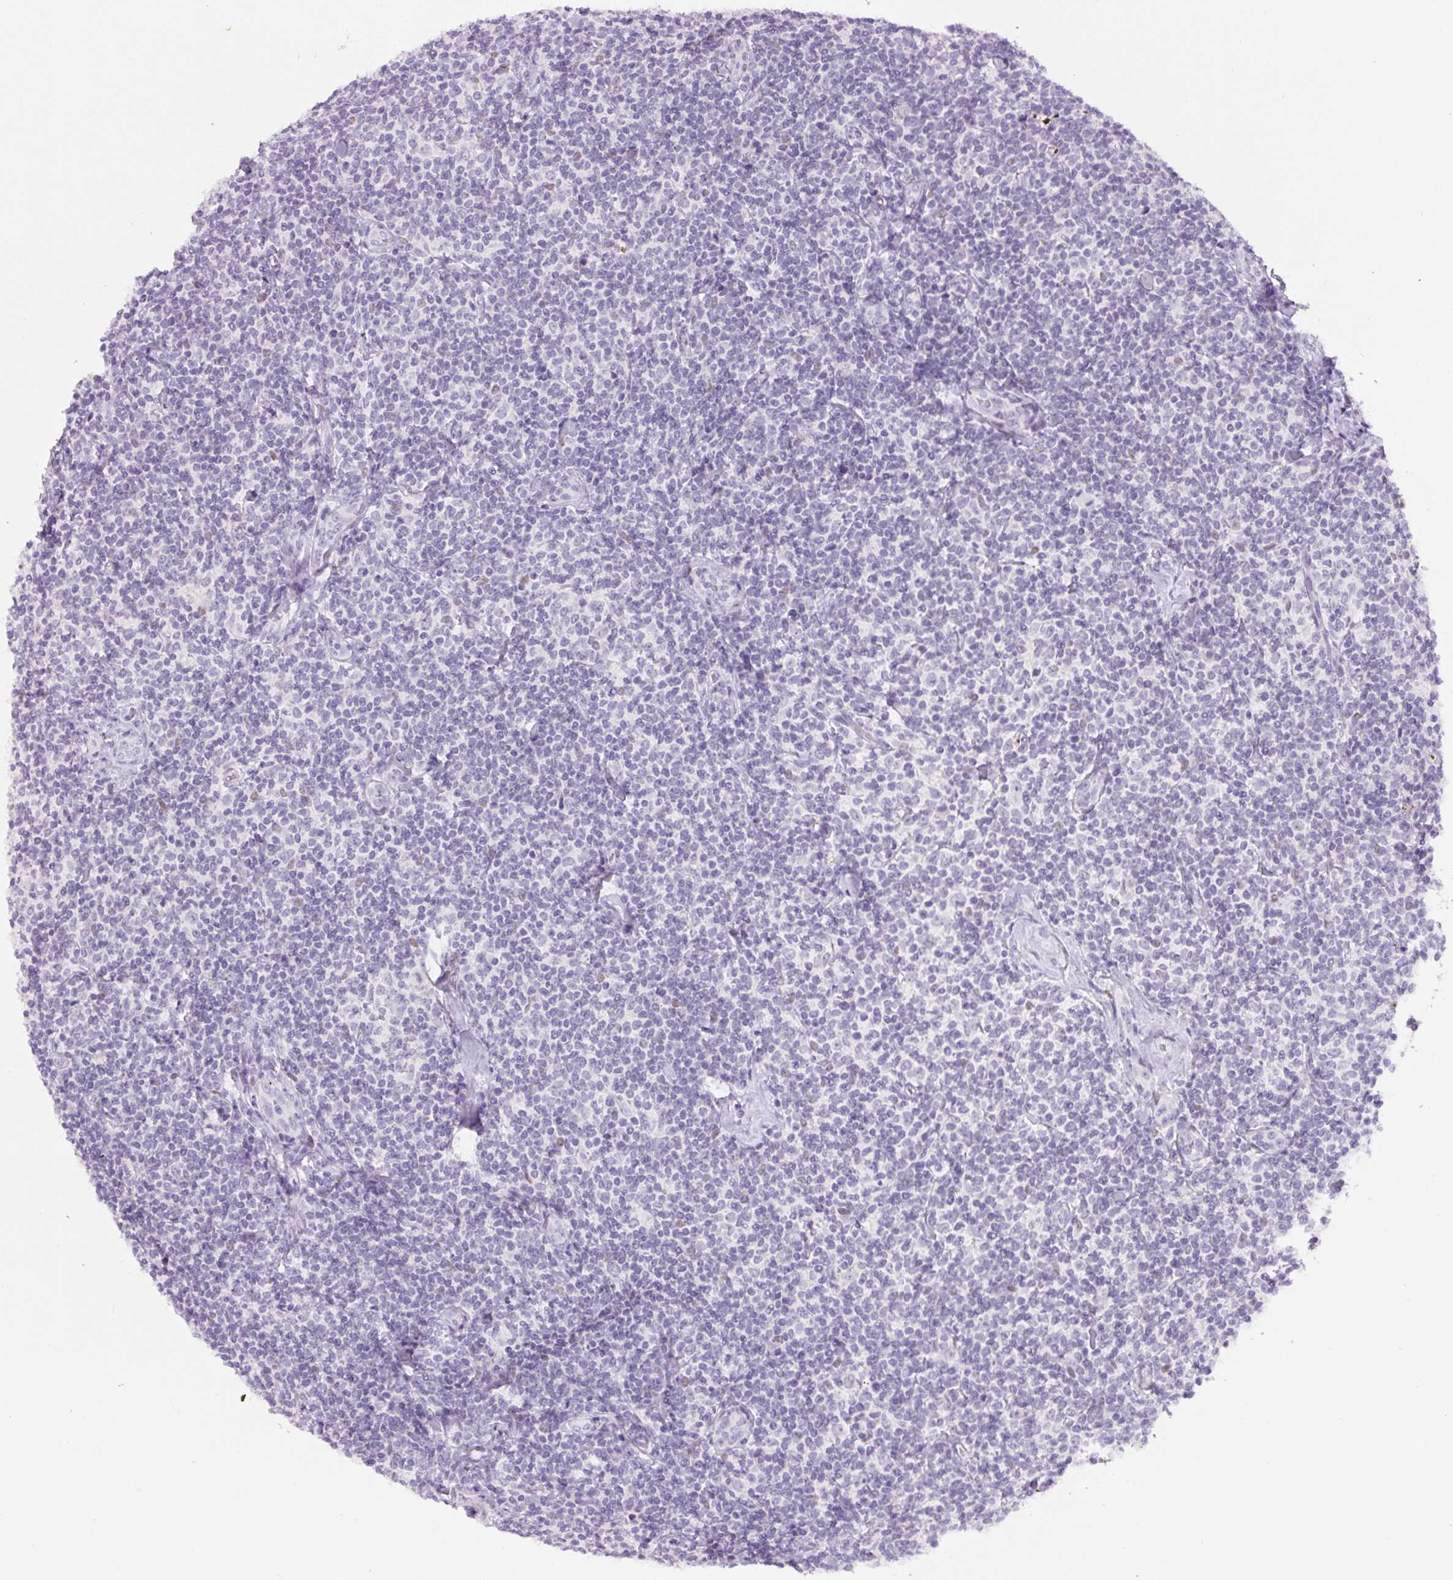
{"staining": {"intensity": "negative", "quantity": "none", "location": "none"}, "tissue": "lymphoma", "cell_type": "Tumor cells", "image_type": "cancer", "snomed": [{"axis": "morphology", "description": "Malignant lymphoma, non-Hodgkin's type, Low grade"}, {"axis": "topography", "description": "Lymph node"}], "caption": "Immunohistochemical staining of human lymphoma displays no significant staining in tumor cells.", "gene": "SIX1", "patient": {"sex": "female", "age": 56}}